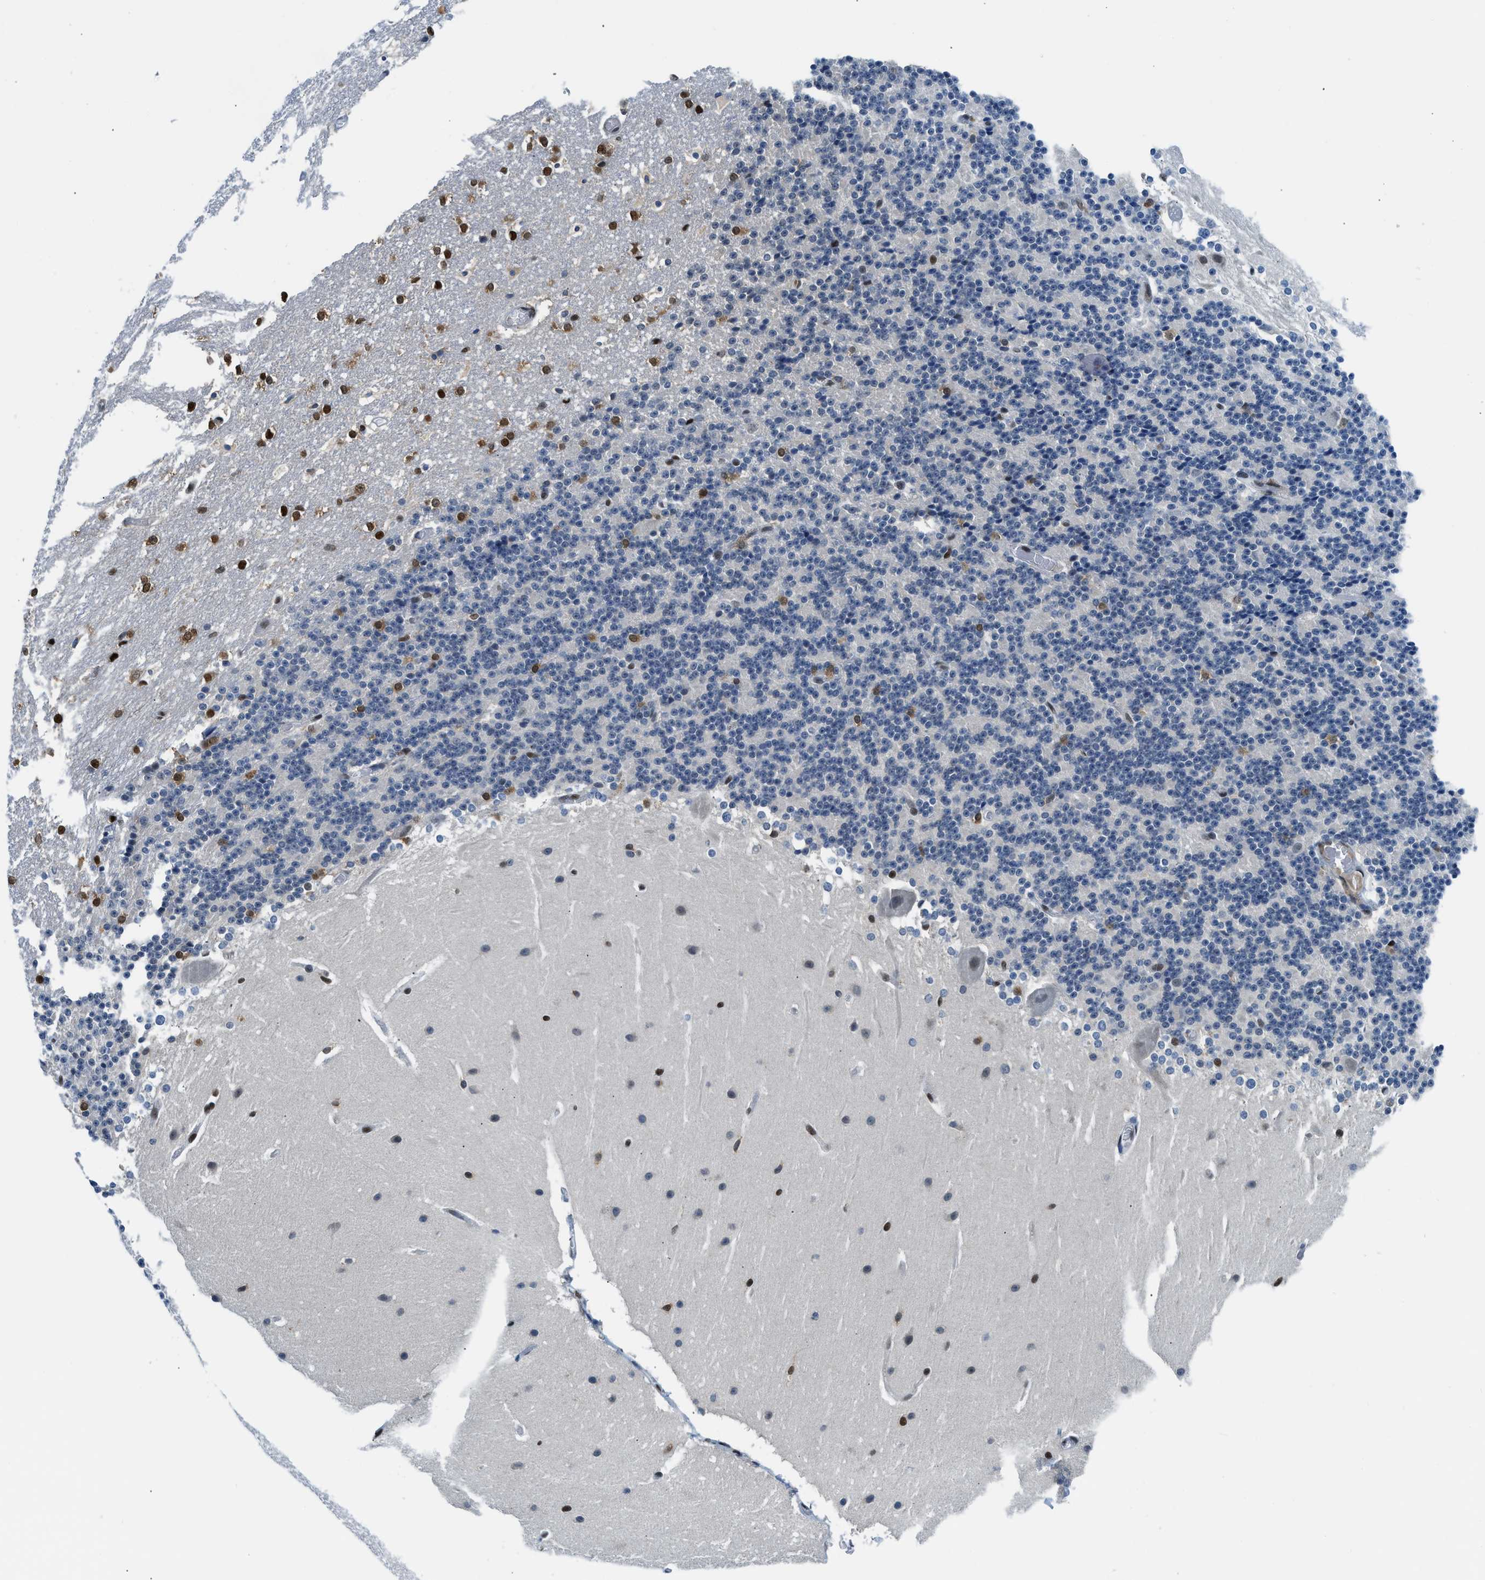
{"staining": {"intensity": "moderate", "quantity": "<25%", "location": "nuclear"}, "tissue": "cerebellum", "cell_type": "Cells in granular layer", "image_type": "normal", "snomed": [{"axis": "morphology", "description": "Normal tissue, NOS"}, {"axis": "topography", "description": "Cerebellum"}], "caption": "Immunohistochemical staining of benign cerebellum demonstrates <25% levels of moderate nuclear protein staining in about <25% of cells in granular layer.", "gene": "ALX1", "patient": {"sex": "female", "age": 19}}